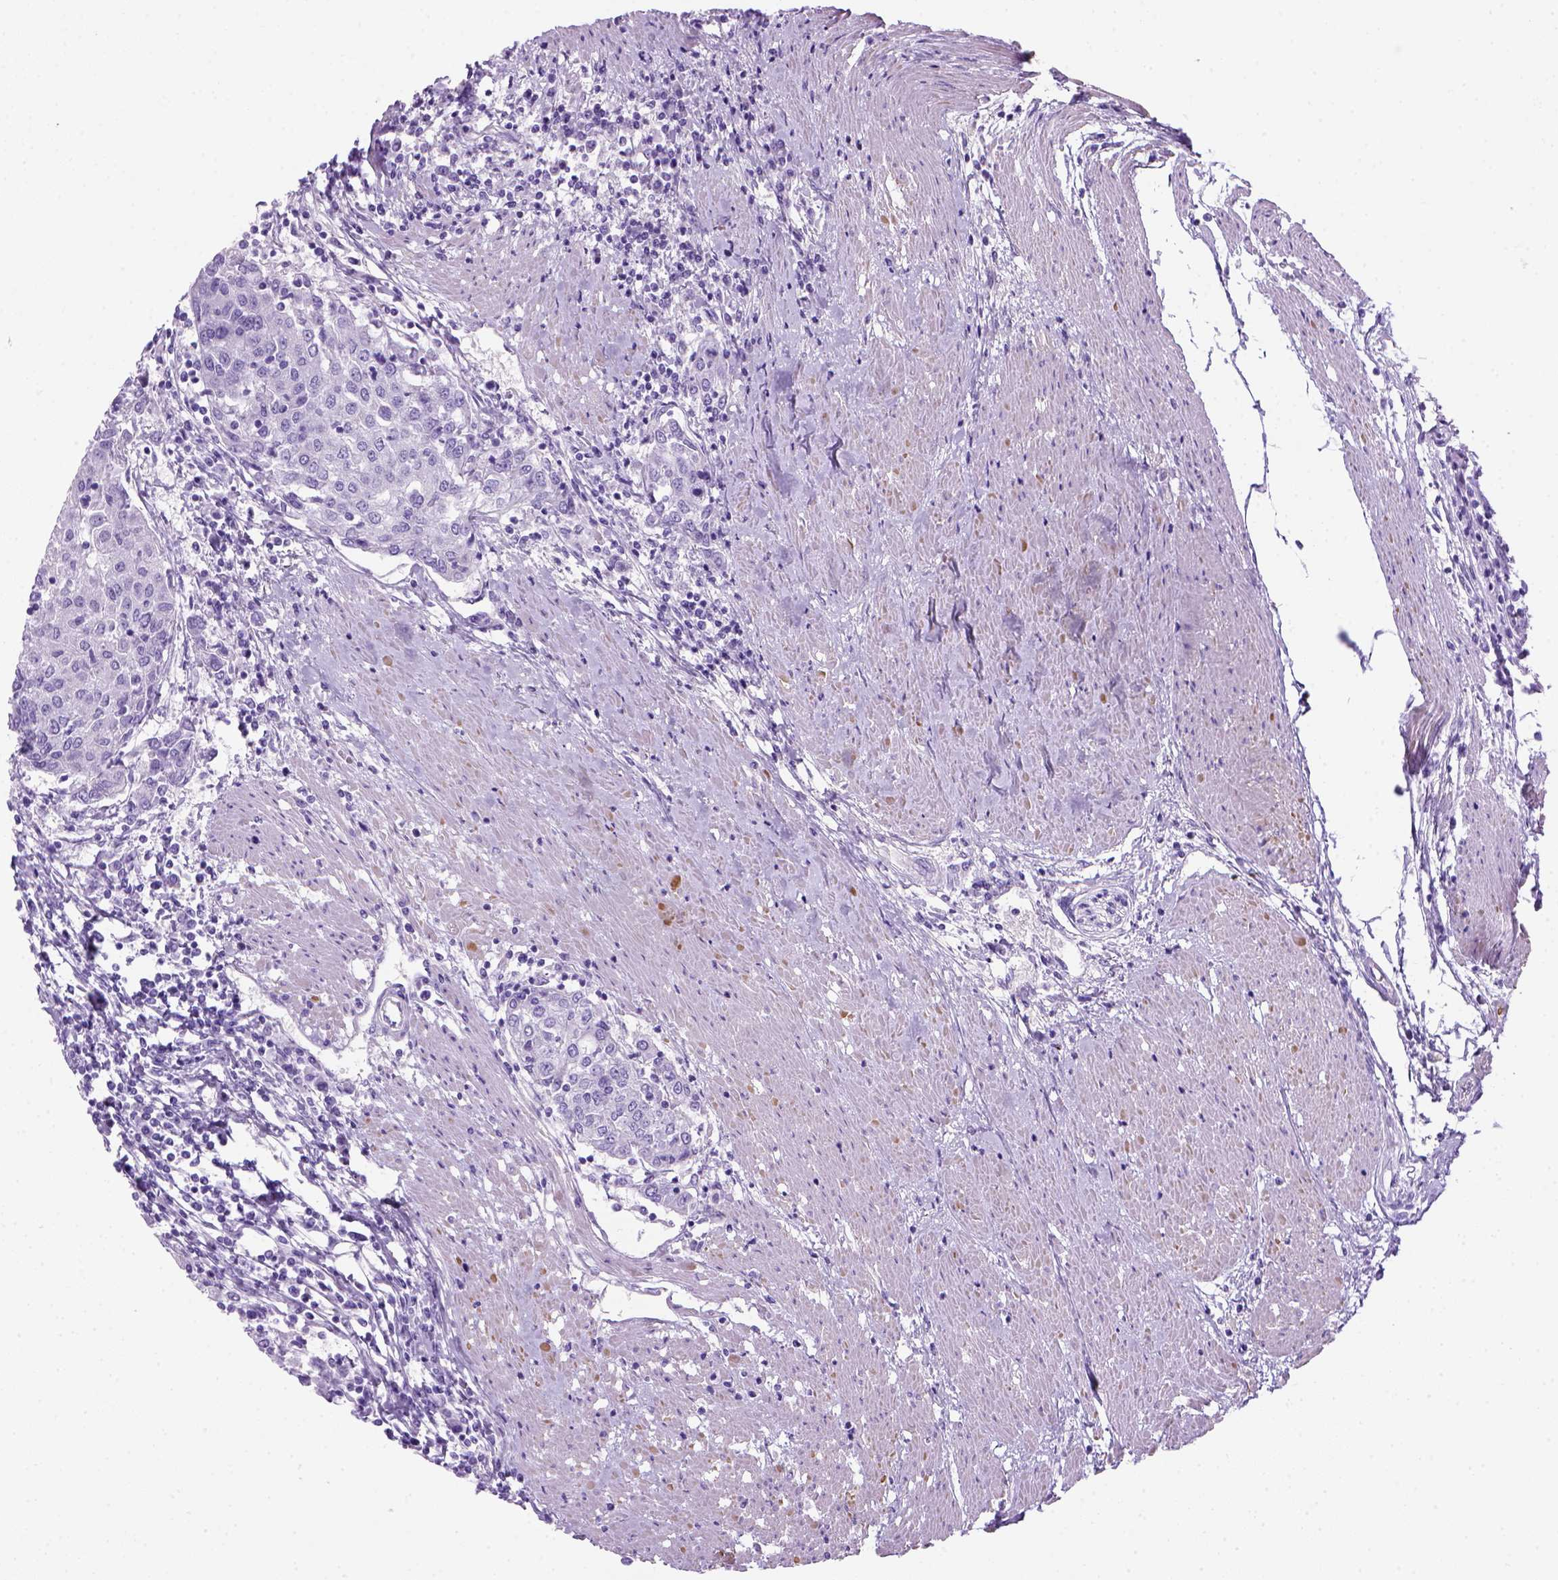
{"staining": {"intensity": "negative", "quantity": "none", "location": "none"}, "tissue": "urothelial cancer", "cell_type": "Tumor cells", "image_type": "cancer", "snomed": [{"axis": "morphology", "description": "Urothelial carcinoma, High grade"}, {"axis": "topography", "description": "Urinary bladder"}], "caption": "Tumor cells show no significant expression in urothelial cancer.", "gene": "ARHGEF33", "patient": {"sex": "female", "age": 85}}